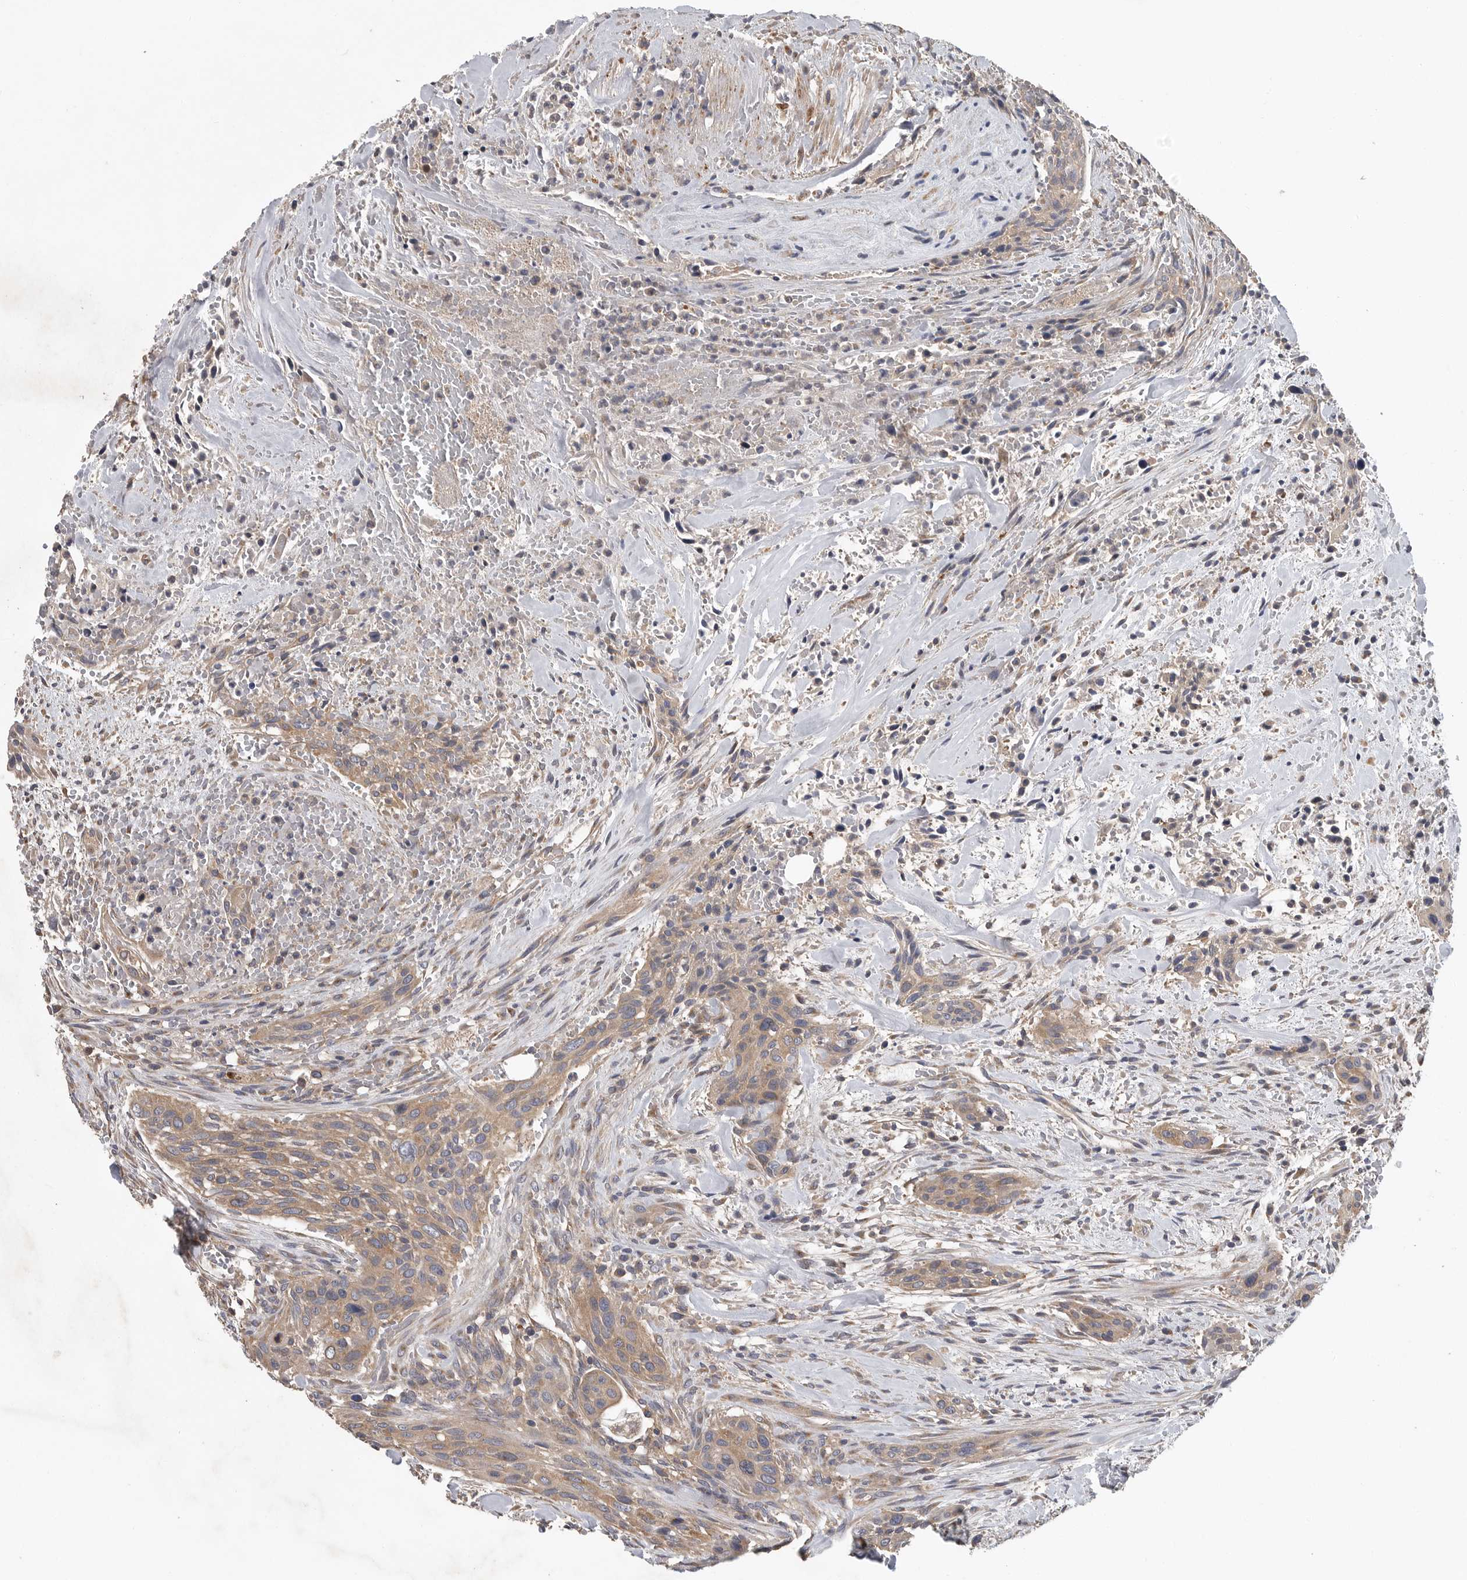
{"staining": {"intensity": "weak", "quantity": ">75%", "location": "cytoplasmic/membranous"}, "tissue": "urothelial cancer", "cell_type": "Tumor cells", "image_type": "cancer", "snomed": [{"axis": "morphology", "description": "Urothelial carcinoma, High grade"}, {"axis": "topography", "description": "Urinary bladder"}], "caption": "Urothelial cancer tissue displays weak cytoplasmic/membranous staining in approximately >75% of tumor cells, visualized by immunohistochemistry. (Brightfield microscopy of DAB IHC at high magnification).", "gene": "OXR1", "patient": {"sex": "male", "age": 35}}